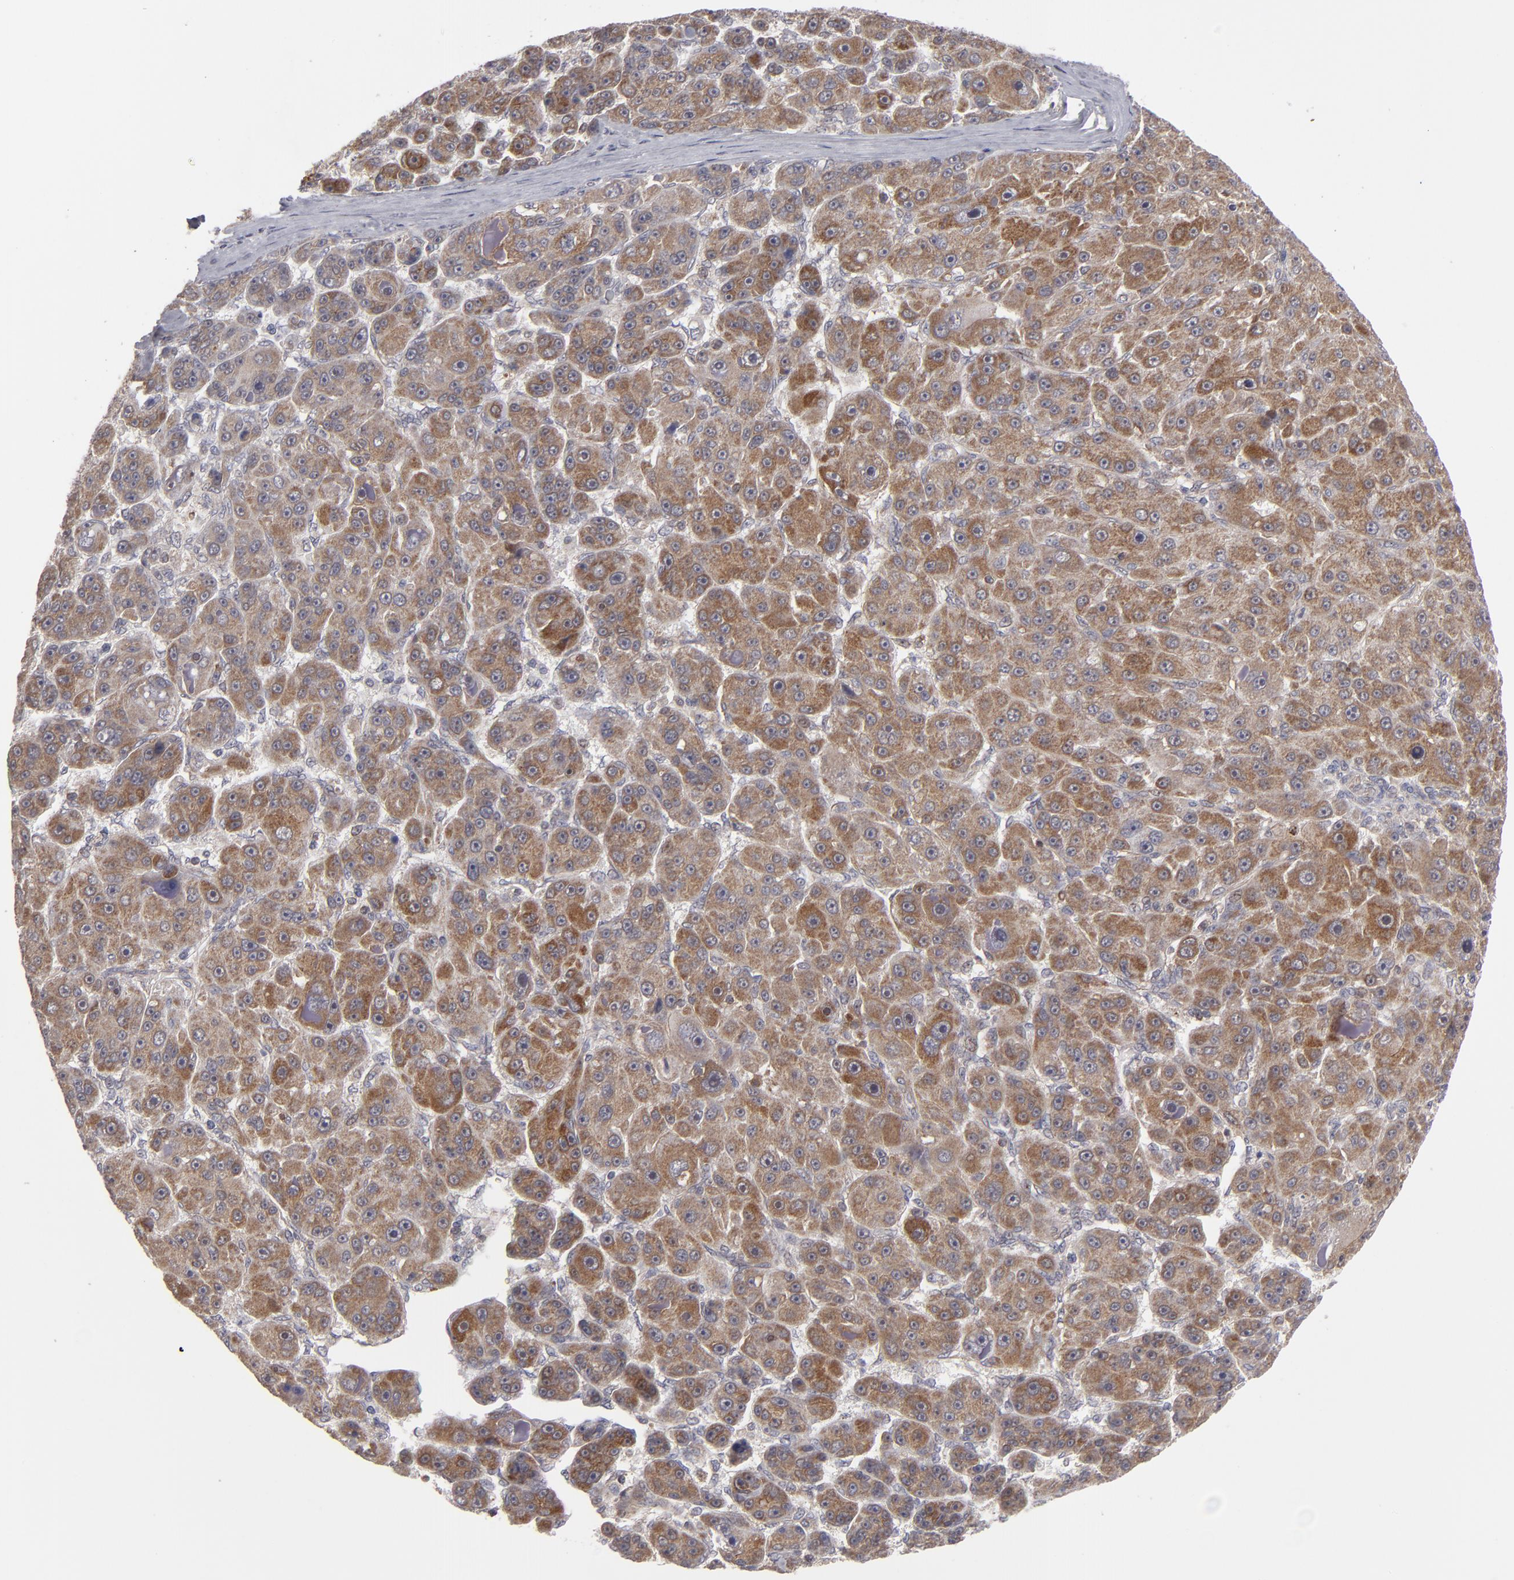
{"staining": {"intensity": "strong", "quantity": "25%-75%", "location": "cytoplasmic/membranous"}, "tissue": "liver cancer", "cell_type": "Tumor cells", "image_type": "cancer", "snomed": [{"axis": "morphology", "description": "Carcinoma, Hepatocellular, NOS"}, {"axis": "topography", "description": "Liver"}], "caption": "Liver hepatocellular carcinoma stained with DAB (3,3'-diaminobenzidine) IHC shows high levels of strong cytoplasmic/membranous positivity in about 25%-75% of tumor cells. (Stains: DAB in brown, nuclei in blue, Microscopy: brightfield microscopy at high magnification).", "gene": "GLCCI1", "patient": {"sex": "male", "age": 76}}